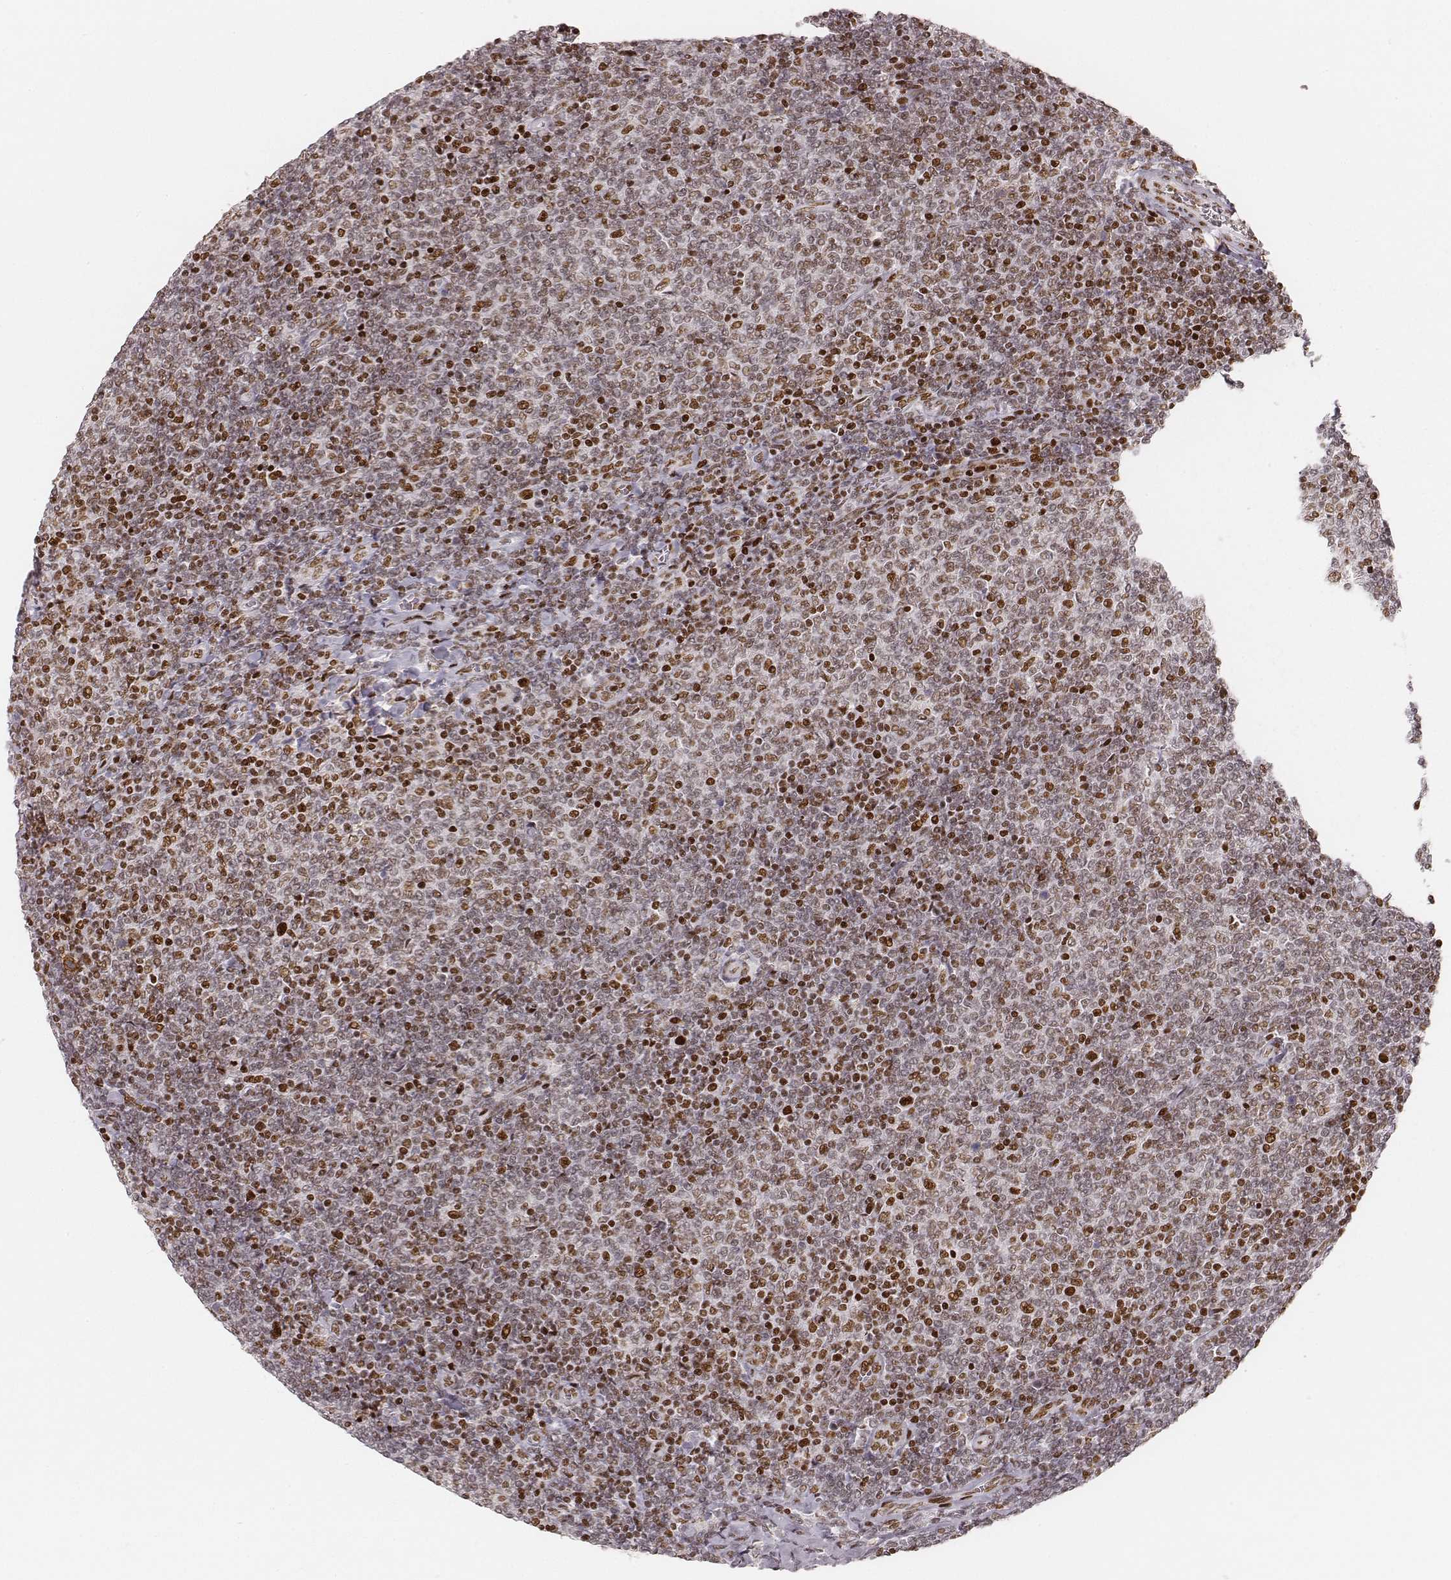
{"staining": {"intensity": "moderate", "quantity": ">75%", "location": "nuclear"}, "tissue": "lymphoma", "cell_type": "Tumor cells", "image_type": "cancer", "snomed": [{"axis": "morphology", "description": "Malignant lymphoma, non-Hodgkin's type, Low grade"}, {"axis": "topography", "description": "Lymph node"}], "caption": "Immunohistochemistry (IHC) of human malignant lymphoma, non-Hodgkin's type (low-grade) displays medium levels of moderate nuclear positivity in approximately >75% of tumor cells. (DAB IHC with brightfield microscopy, high magnification).", "gene": "HNRNPC", "patient": {"sex": "male", "age": 52}}